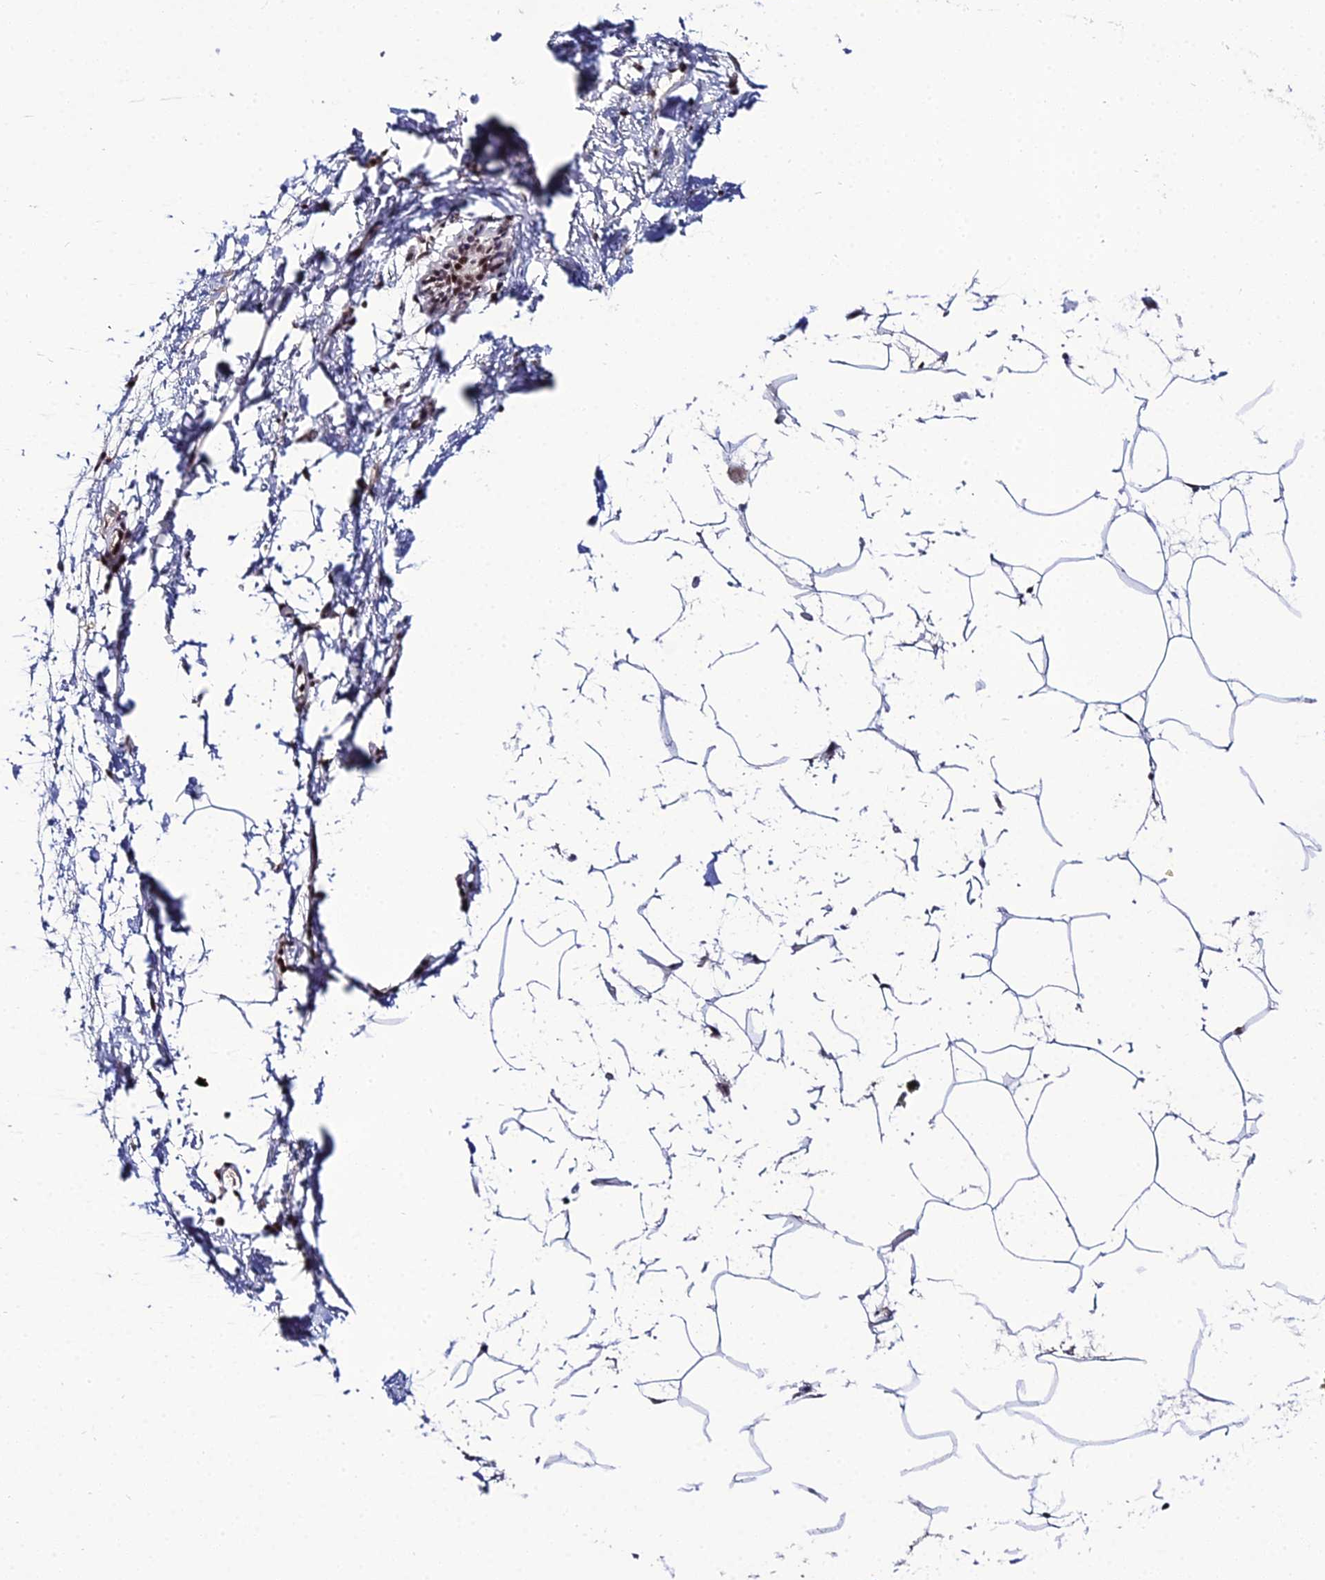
{"staining": {"intensity": "negative", "quantity": "none", "location": "none"}, "tissue": "adipose tissue", "cell_type": "Adipocytes", "image_type": "normal", "snomed": [{"axis": "morphology", "description": "Normal tissue, NOS"}, {"axis": "topography", "description": "Adipose tissue"}], "caption": "The micrograph exhibits no staining of adipocytes in normal adipose tissue. (IHC, brightfield microscopy, high magnification).", "gene": "EXOSC3", "patient": {"sex": "female", "age": 37}}